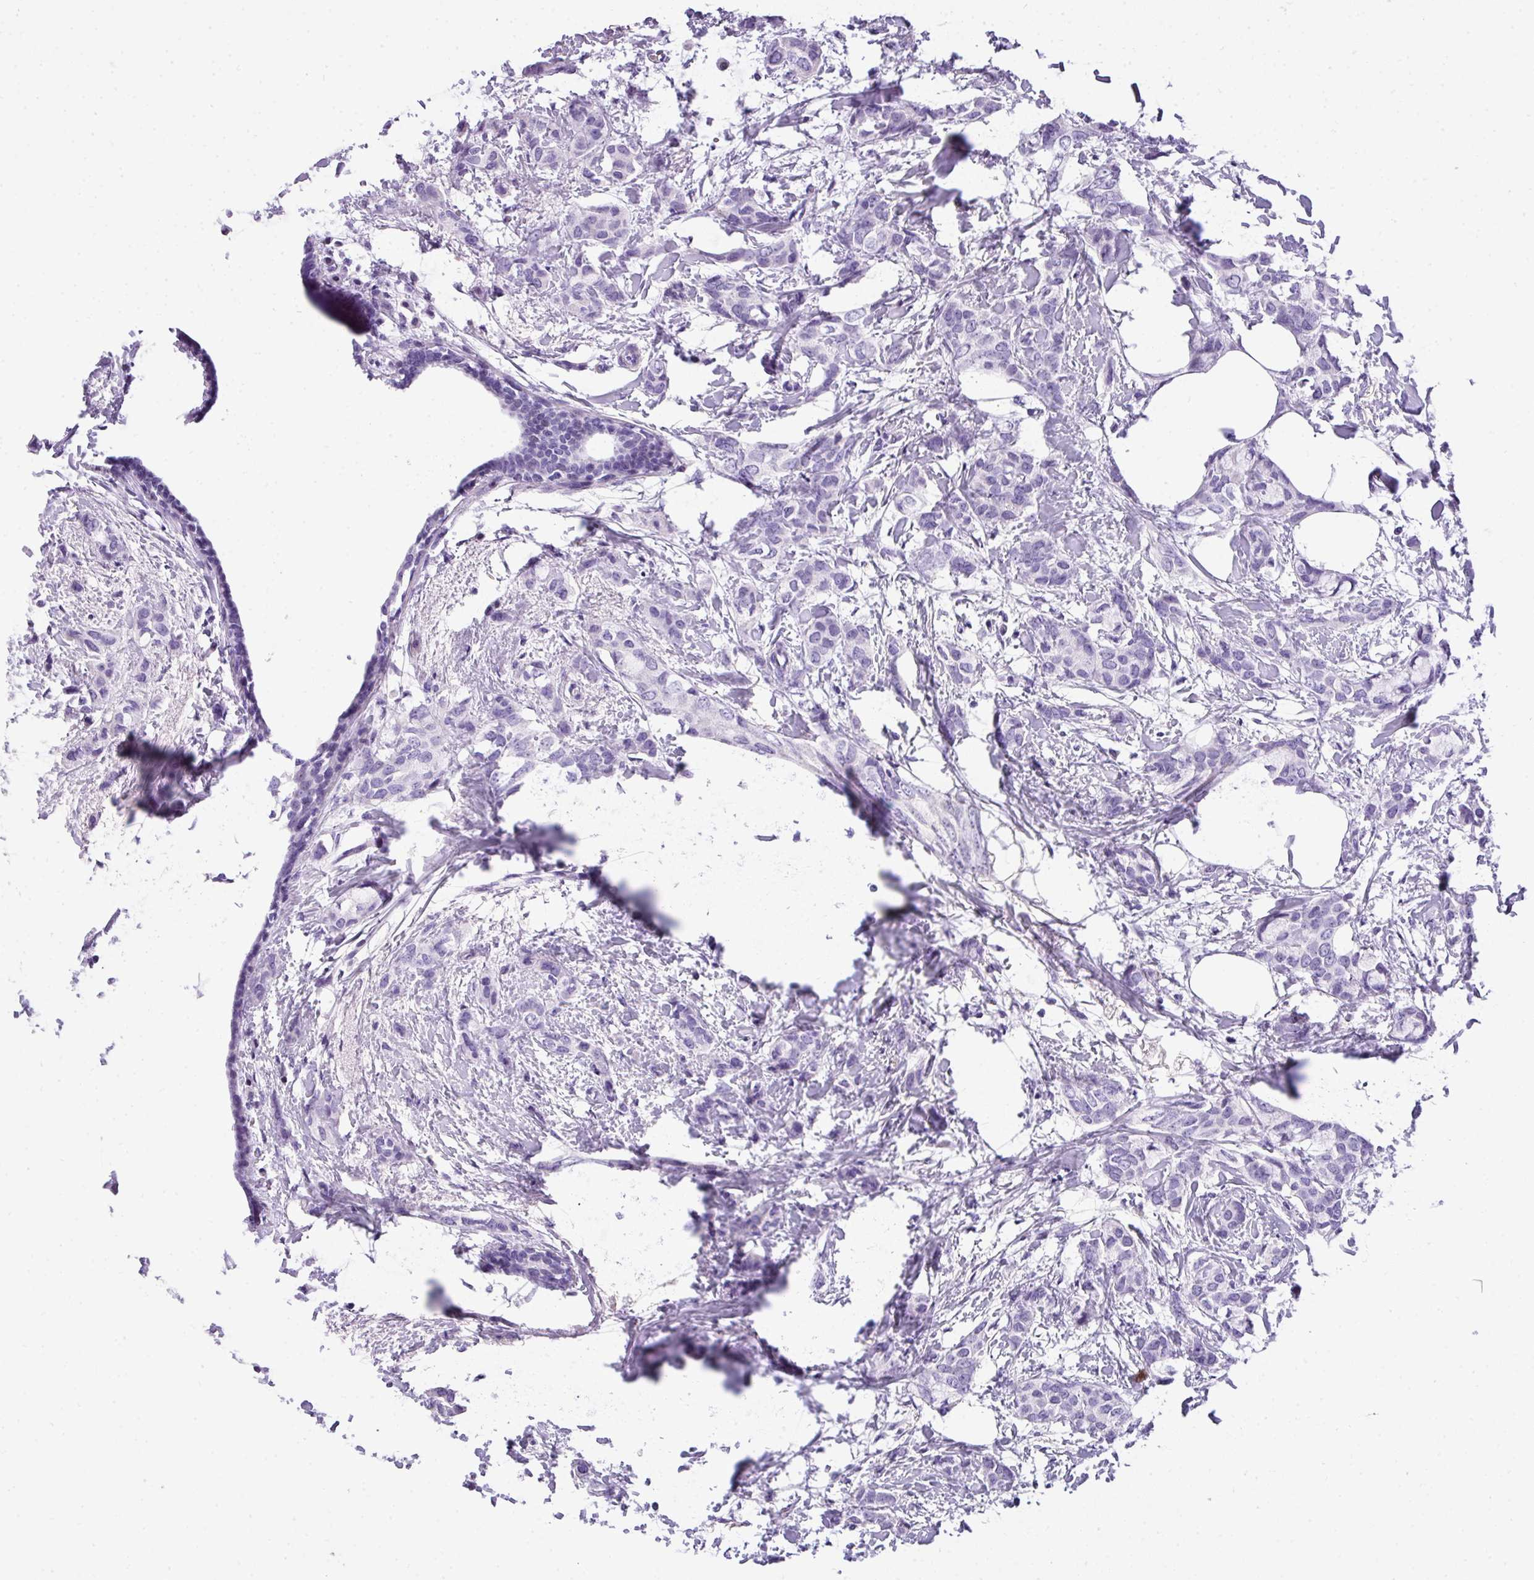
{"staining": {"intensity": "negative", "quantity": "none", "location": "none"}, "tissue": "breast cancer", "cell_type": "Tumor cells", "image_type": "cancer", "snomed": [{"axis": "morphology", "description": "Duct carcinoma"}, {"axis": "topography", "description": "Breast"}], "caption": "Invasive ductal carcinoma (breast) stained for a protein using immunohistochemistry reveals no expression tumor cells.", "gene": "MUC21", "patient": {"sex": "female", "age": 73}}